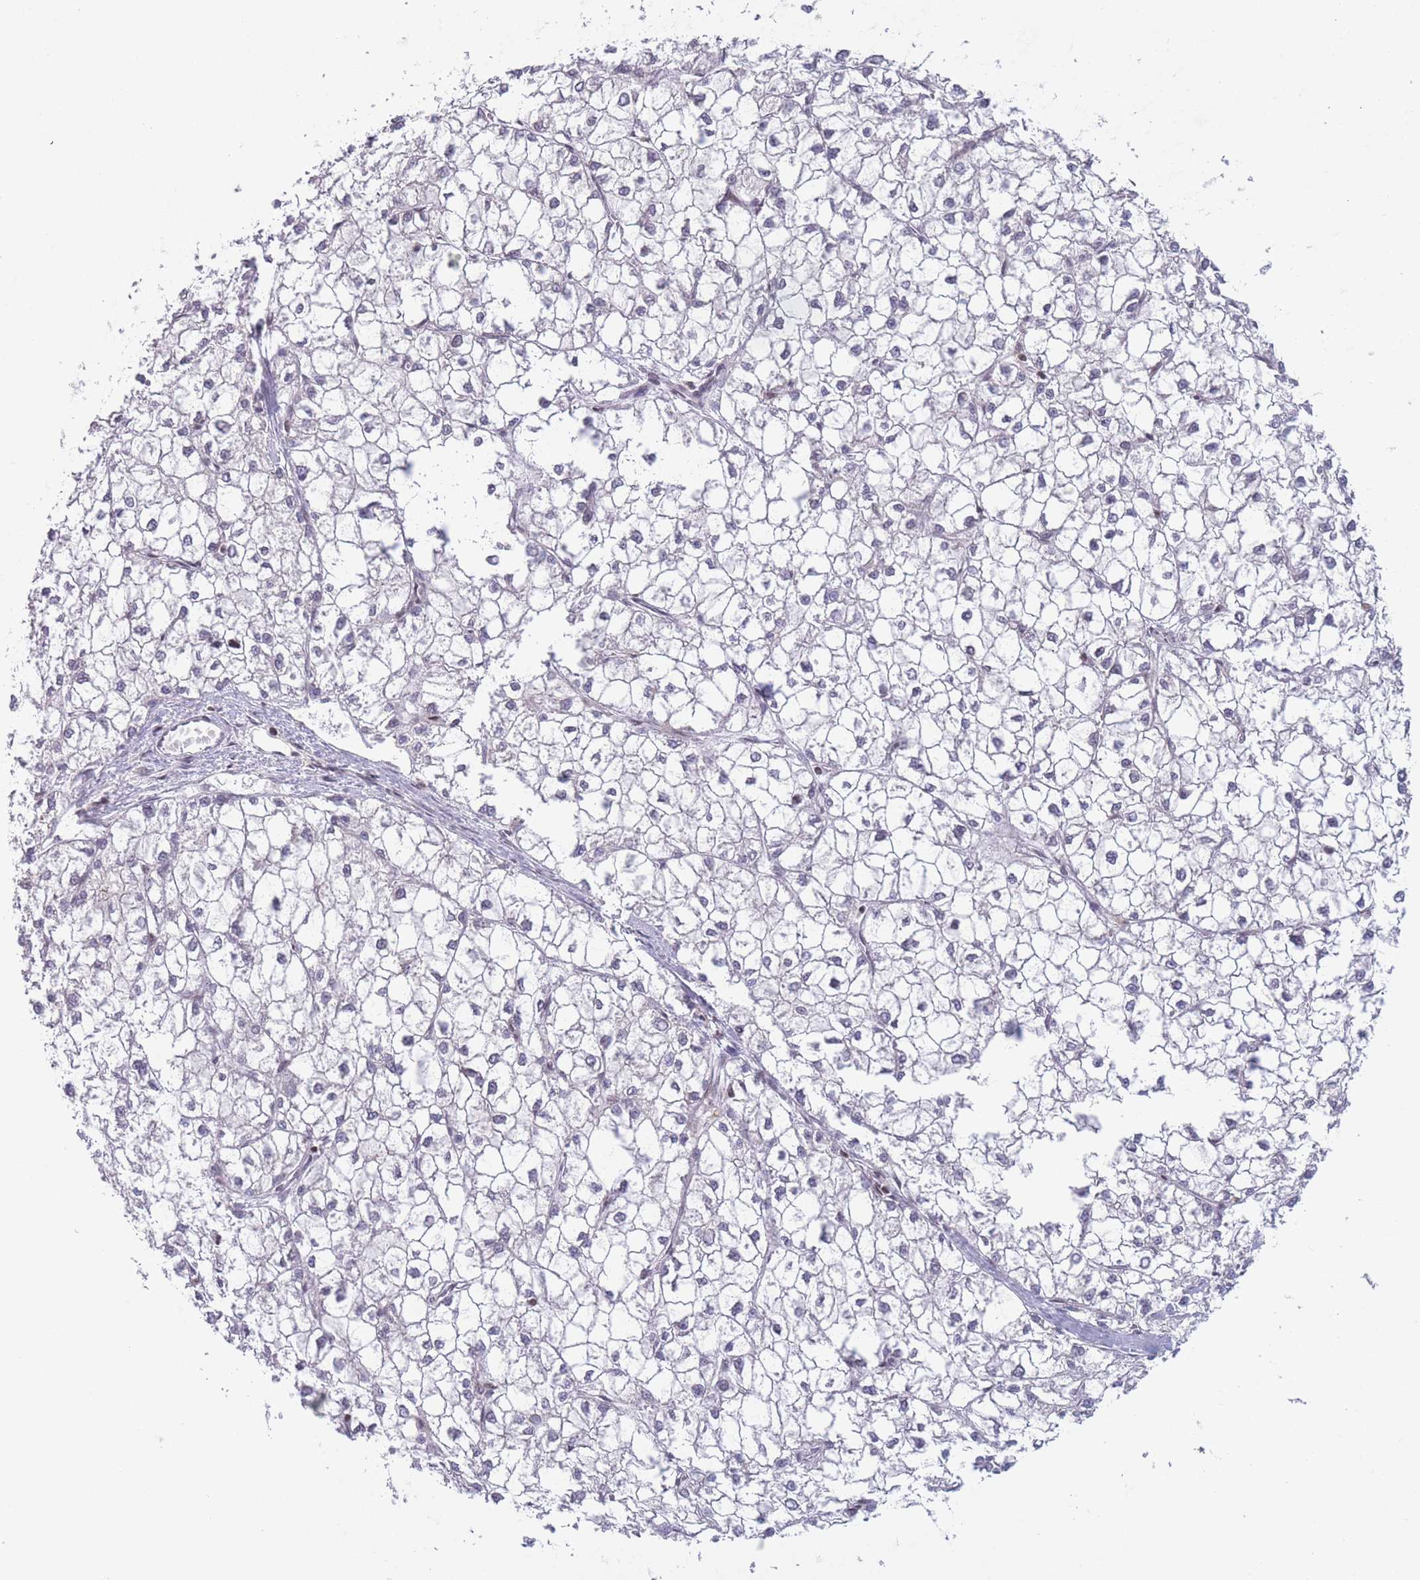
{"staining": {"intensity": "negative", "quantity": "none", "location": "none"}, "tissue": "liver cancer", "cell_type": "Tumor cells", "image_type": "cancer", "snomed": [{"axis": "morphology", "description": "Carcinoma, Hepatocellular, NOS"}, {"axis": "topography", "description": "Liver"}], "caption": "High magnification brightfield microscopy of liver cancer stained with DAB (brown) and counterstained with hematoxylin (blue): tumor cells show no significant positivity.", "gene": "SLC35F5", "patient": {"sex": "female", "age": 43}}